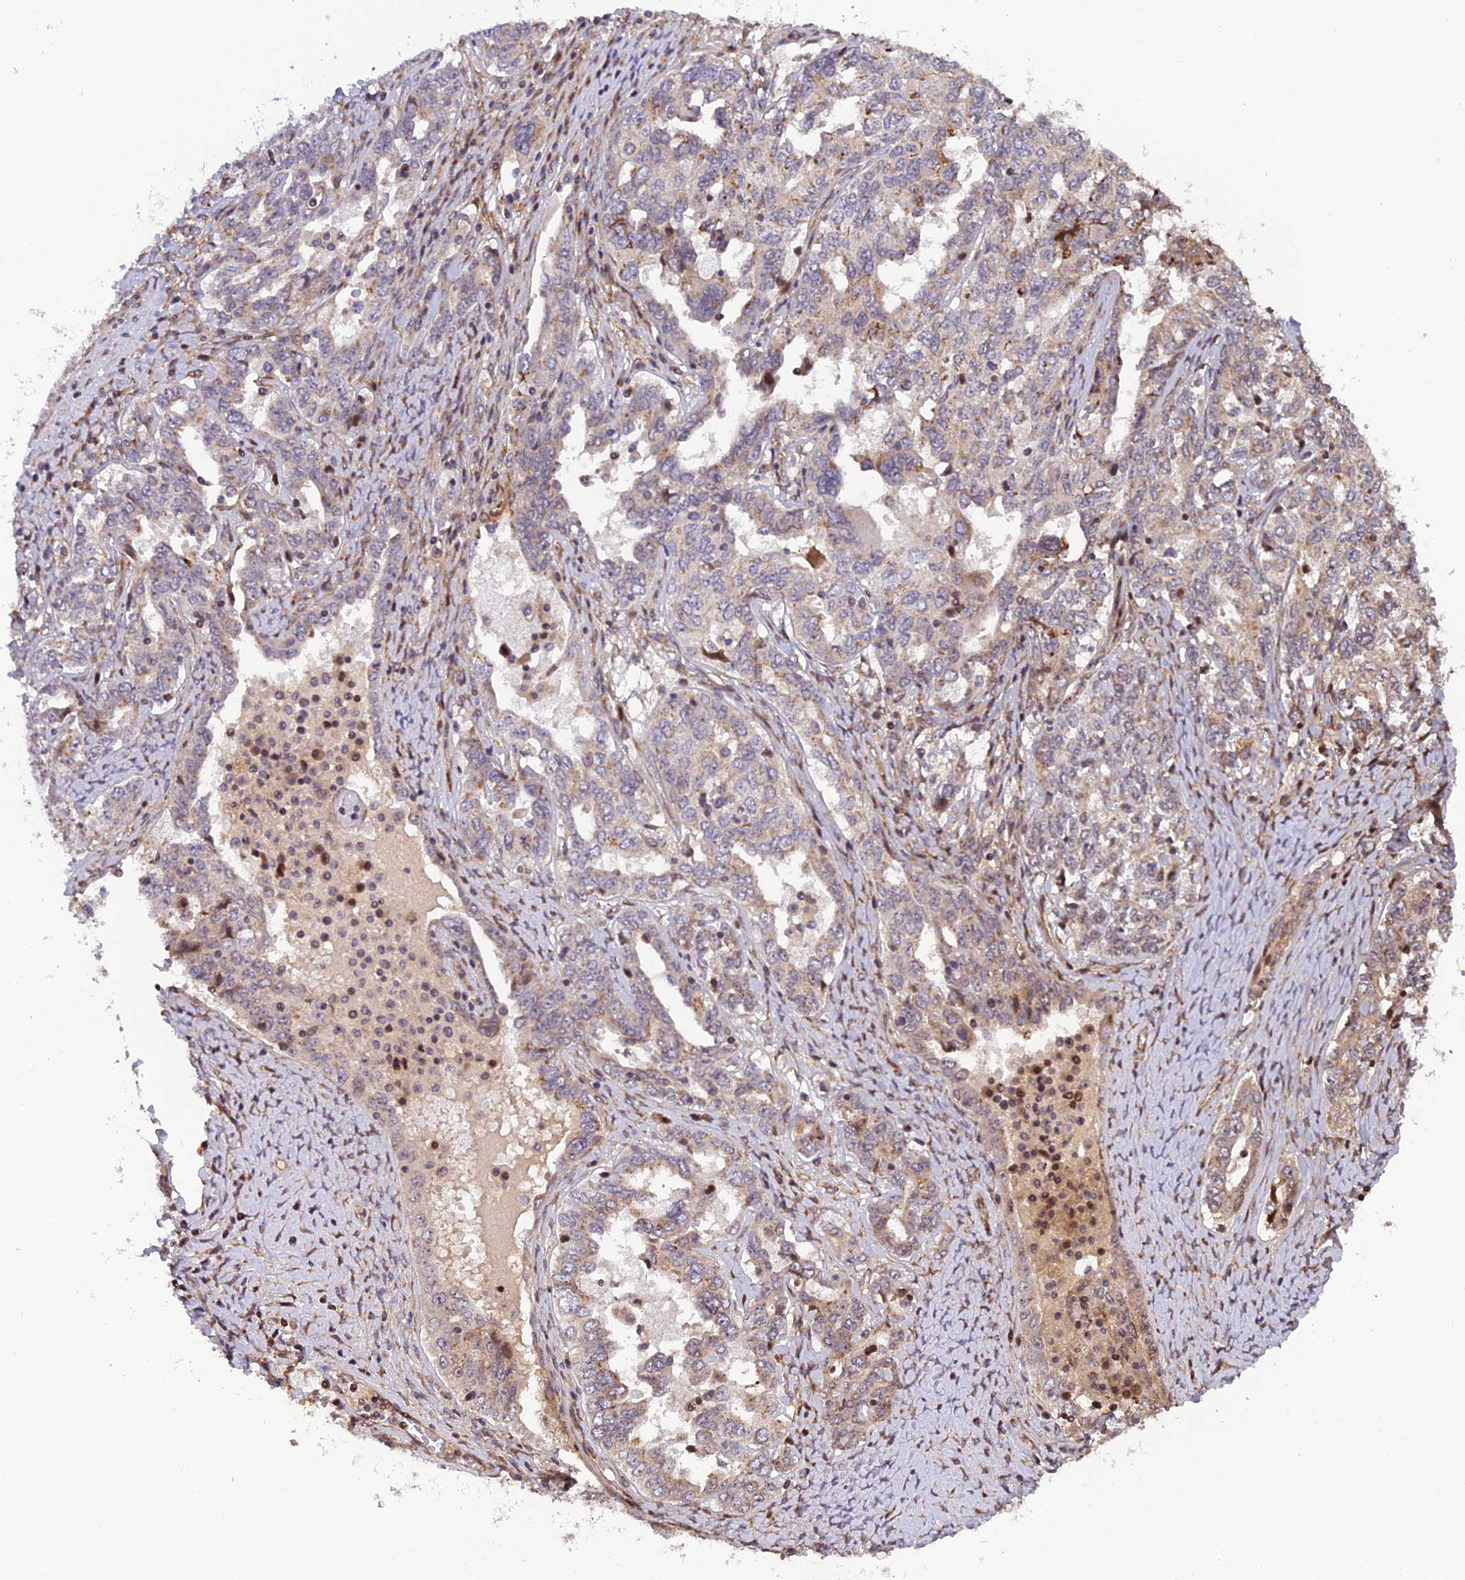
{"staining": {"intensity": "moderate", "quantity": "<25%", "location": "cytoplasmic/membranous"}, "tissue": "ovarian cancer", "cell_type": "Tumor cells", "image_type": "cancer", "snomed": [{"axis": "morphology", "description": "Carcinoma, endometroid"}, {"axis": "topography", "description": "Ovary"}], "caption": "Immunohistochemistry staining of ovarian endometroid carcinoma, which exhibits low levels of moderate cytoplasmic/membranous positivity in approximately <25% of tumor cells indicating moderate cytoplasmic/membranous protein expression. The staining was performed using DAB (brown) for protein detection and nuclei were counterstained in hematoxylin (blue).", "gene": "SMIM7", "patient": {"sex": "female", "age": 62}}